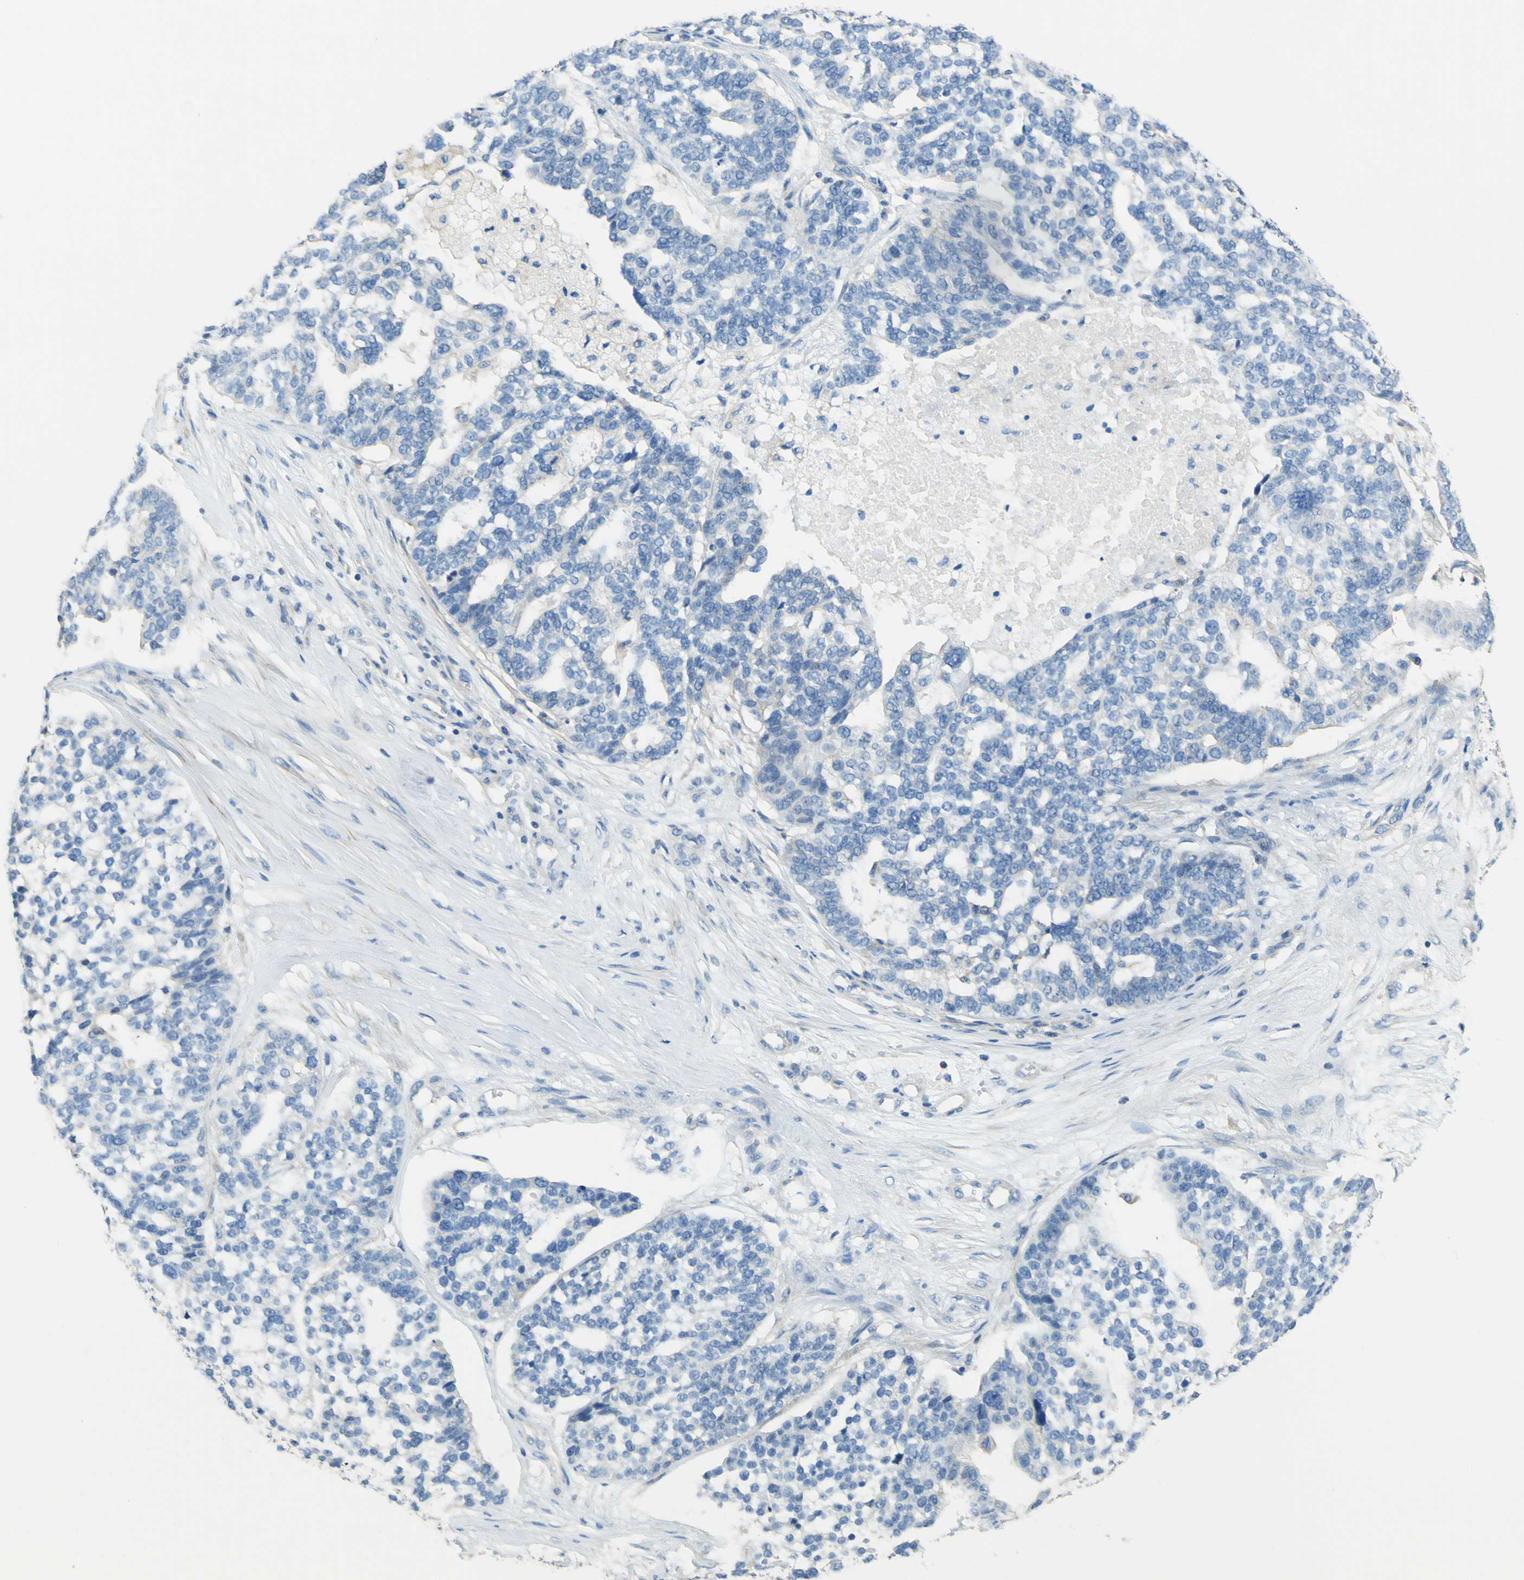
{"staining": {"intensity": "negative", "quantity": "none", "location": "none"}, "tissue": "ovarian cancer", "cell_type": "Tumor cells", "image_type": "cancer", "snomed": [{"axis": "morphology", "description": "Cystadenocarcinoma, serous, NOS"}, {"axis": "topography", "description": "Ovary"}], "caption": "Immunohistochemistry (IHC) photomicrograph of human ovarian serous cystadenocarcinoma stained for a protein (brown), which displays no positivity in tumor cells.", "gene": "OGN", "patient": {"sex": "female", "age": 59}}